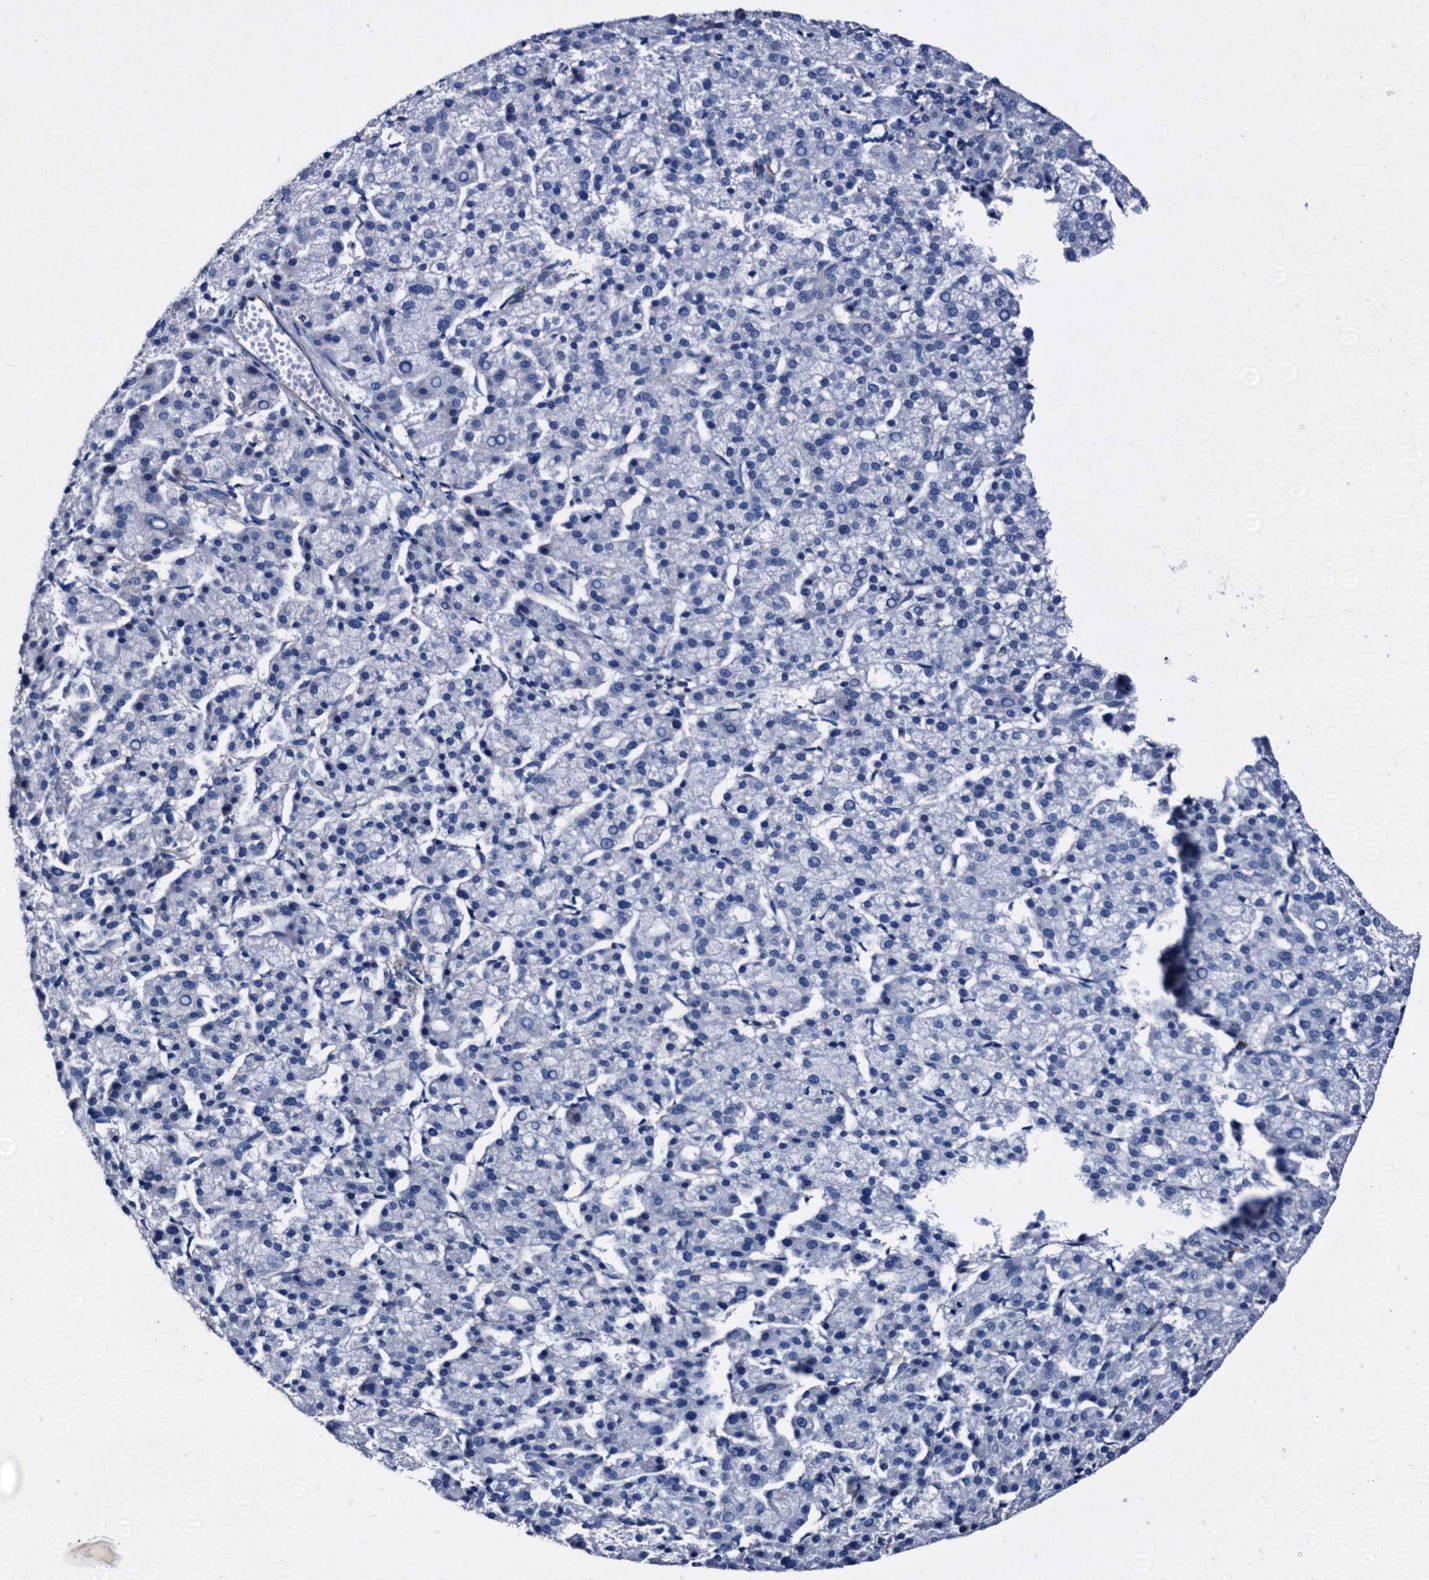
{"staining": {"intensity": "negative", "quantity": "none", "location": "none"}, "tissue": "liver cancer", "cell_type": "Tumor cells", "image_type": "cancer", "snomed": [{"axis": "morphology", "description": "Carcinoma, Hepatocellular, NOS"}, {"axis": "topography", "description": "Liver"}], "caption": "The micrograph reveals no significant positivity in tumor cells of liver cancer (hepatocellular carcinoma).", "gene": "EMG1", "patient": {"sex": "female", "age": 58}}